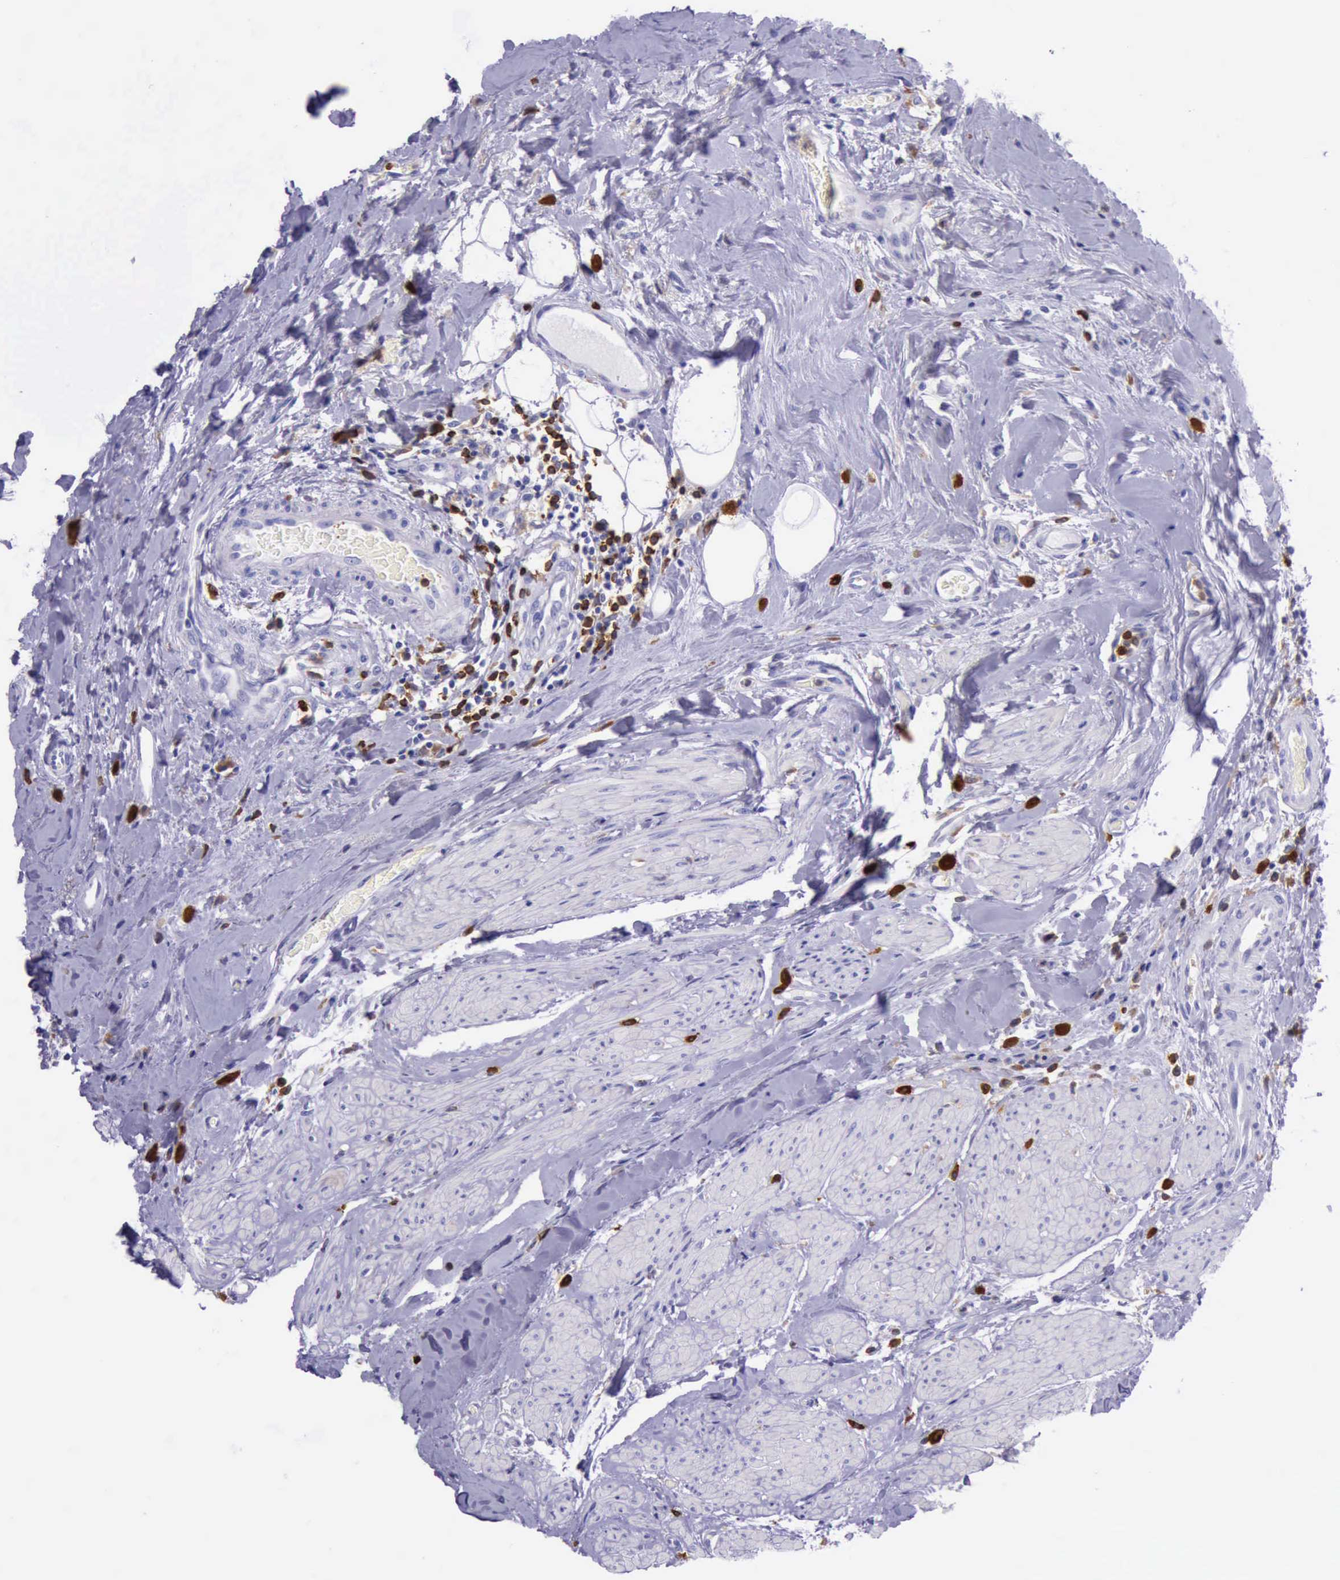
{"staining": {"intensity": "negative", "quantity": "none", "location": "none"}, "tissue": "urothelial cancer", "cell_type": "Tumor cells", "image_type": "cancer", "snomed": [{"axis": "morphology", "description": "Urothelial carcinoma, High grade"}, {"axis": "topography", "description": "Urinary bladder"}], "caption": "High magnification brightfield microscopy of high-grade urothelial carcinoma stained with DAB (3,3'-diaminobenzidine) (brown) and counterstained with hematoxylin (blue): tumor cells show no significant expression.", "gene": "BTK", "patient": {"sex": "male", "age": 66}}